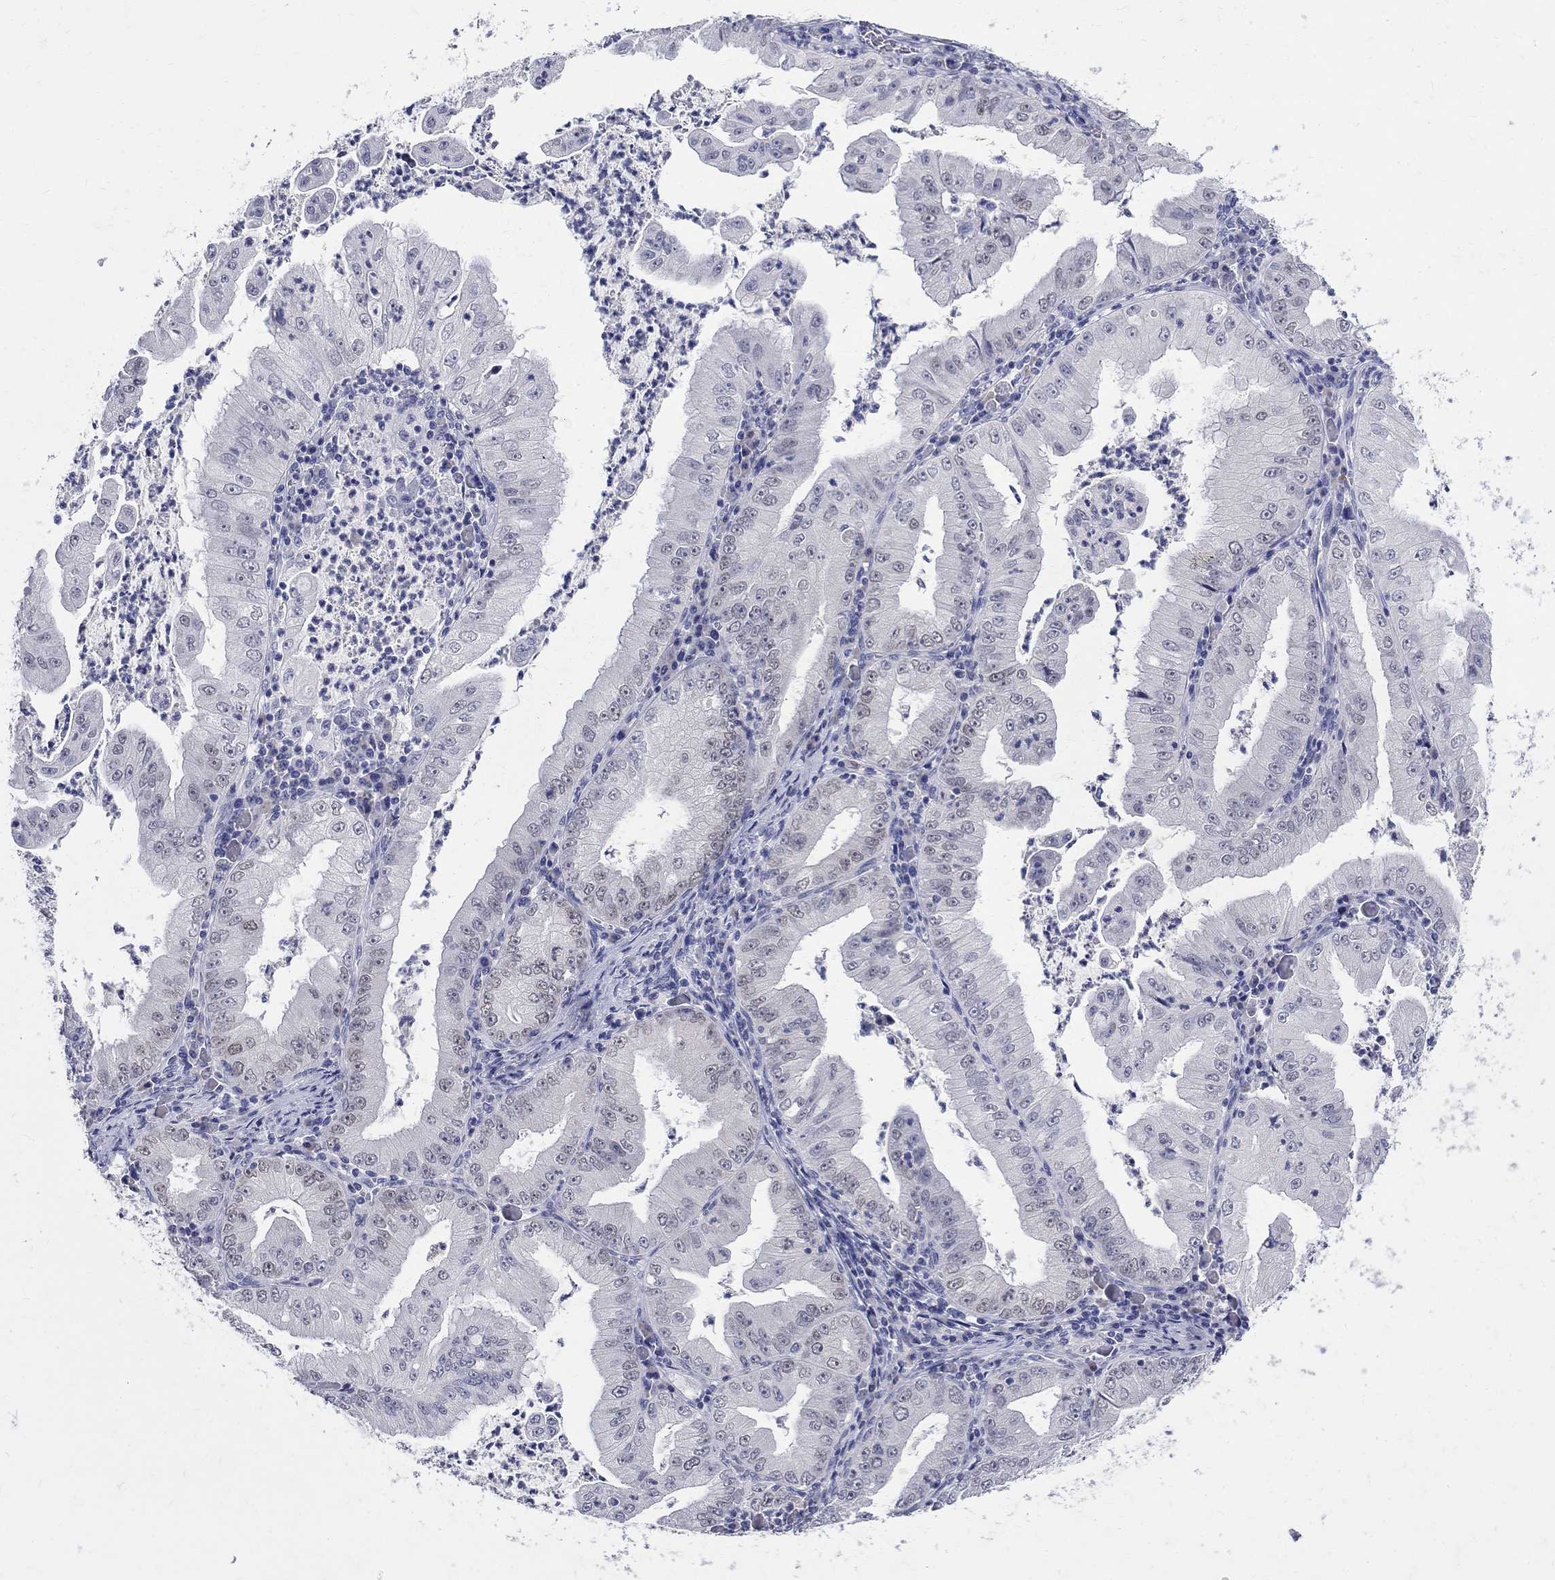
{"staining": {"intensity": "negative", "quantity": "none", "location": "none"}, "tissue": "stomach cancer", "cell_type": "Tumor cells", "image_type": "cancer", "snomed": [{"axis": "morphology", "description": "Adenocarcinoma, NOS"}, {"axis": "topography", "description": "Stomach"}], "caption": "This is an immunohistochemistry histopathology image of human stomach cancer. There is no expression in tumor cells.", "gene": "SOX2", "patient": {"sex": "male", "age": 76}}